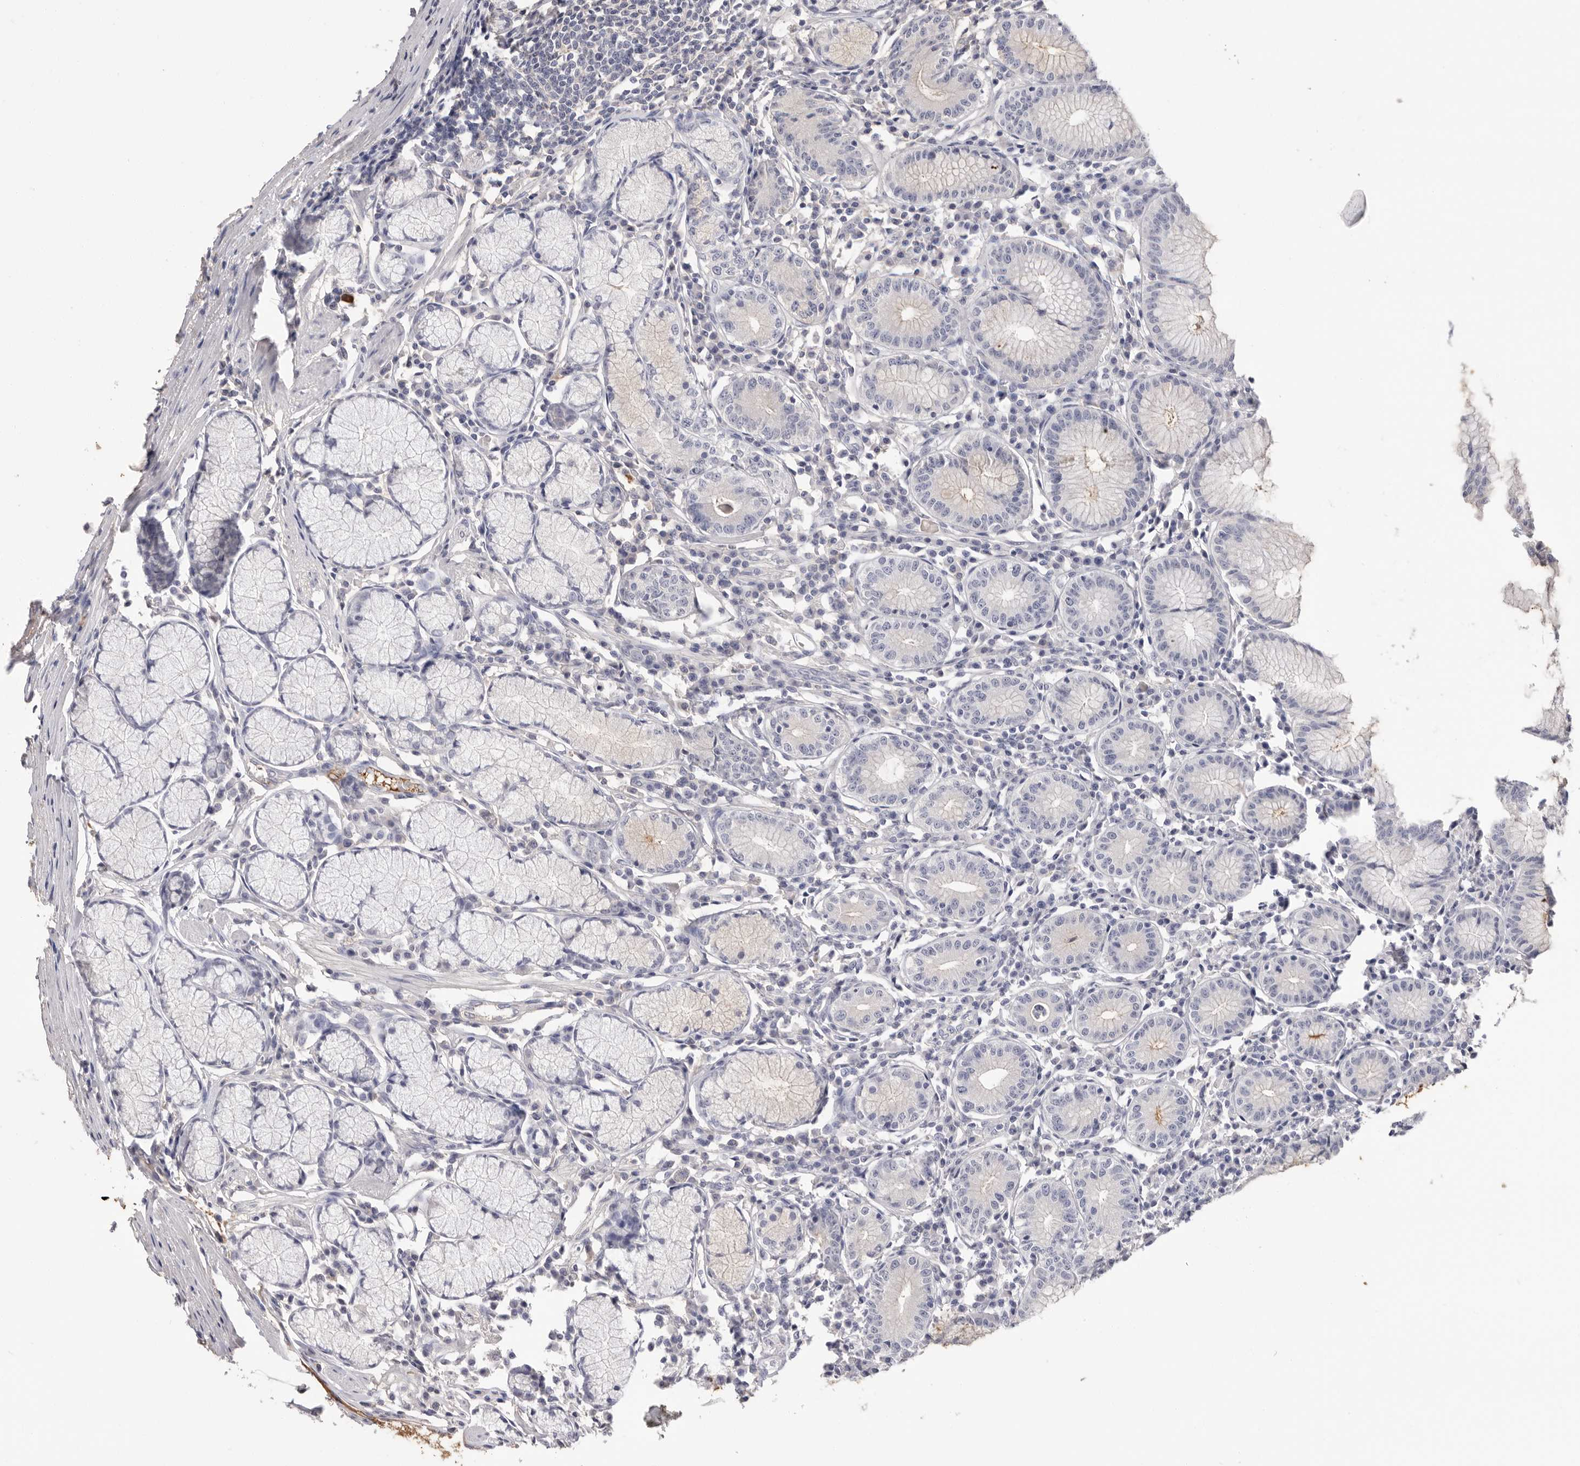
{"staining": {"intensity": "negative", "quantity": "none", "location": "none"}, "tissue": "stomach", "cell_type": "Glandular cells", "image_type": "normal", "snomed": [{"axis": "morphology", "description": "Normal tissue, NOS"}, {"axis": "topography", "description": "Stomach"}], "caption": "Immunohistochemical staining of normal stomach displays no significant staining in glandular cells.", "gene": "APOA2", "patient": {"sex": "male", "age": 55}}